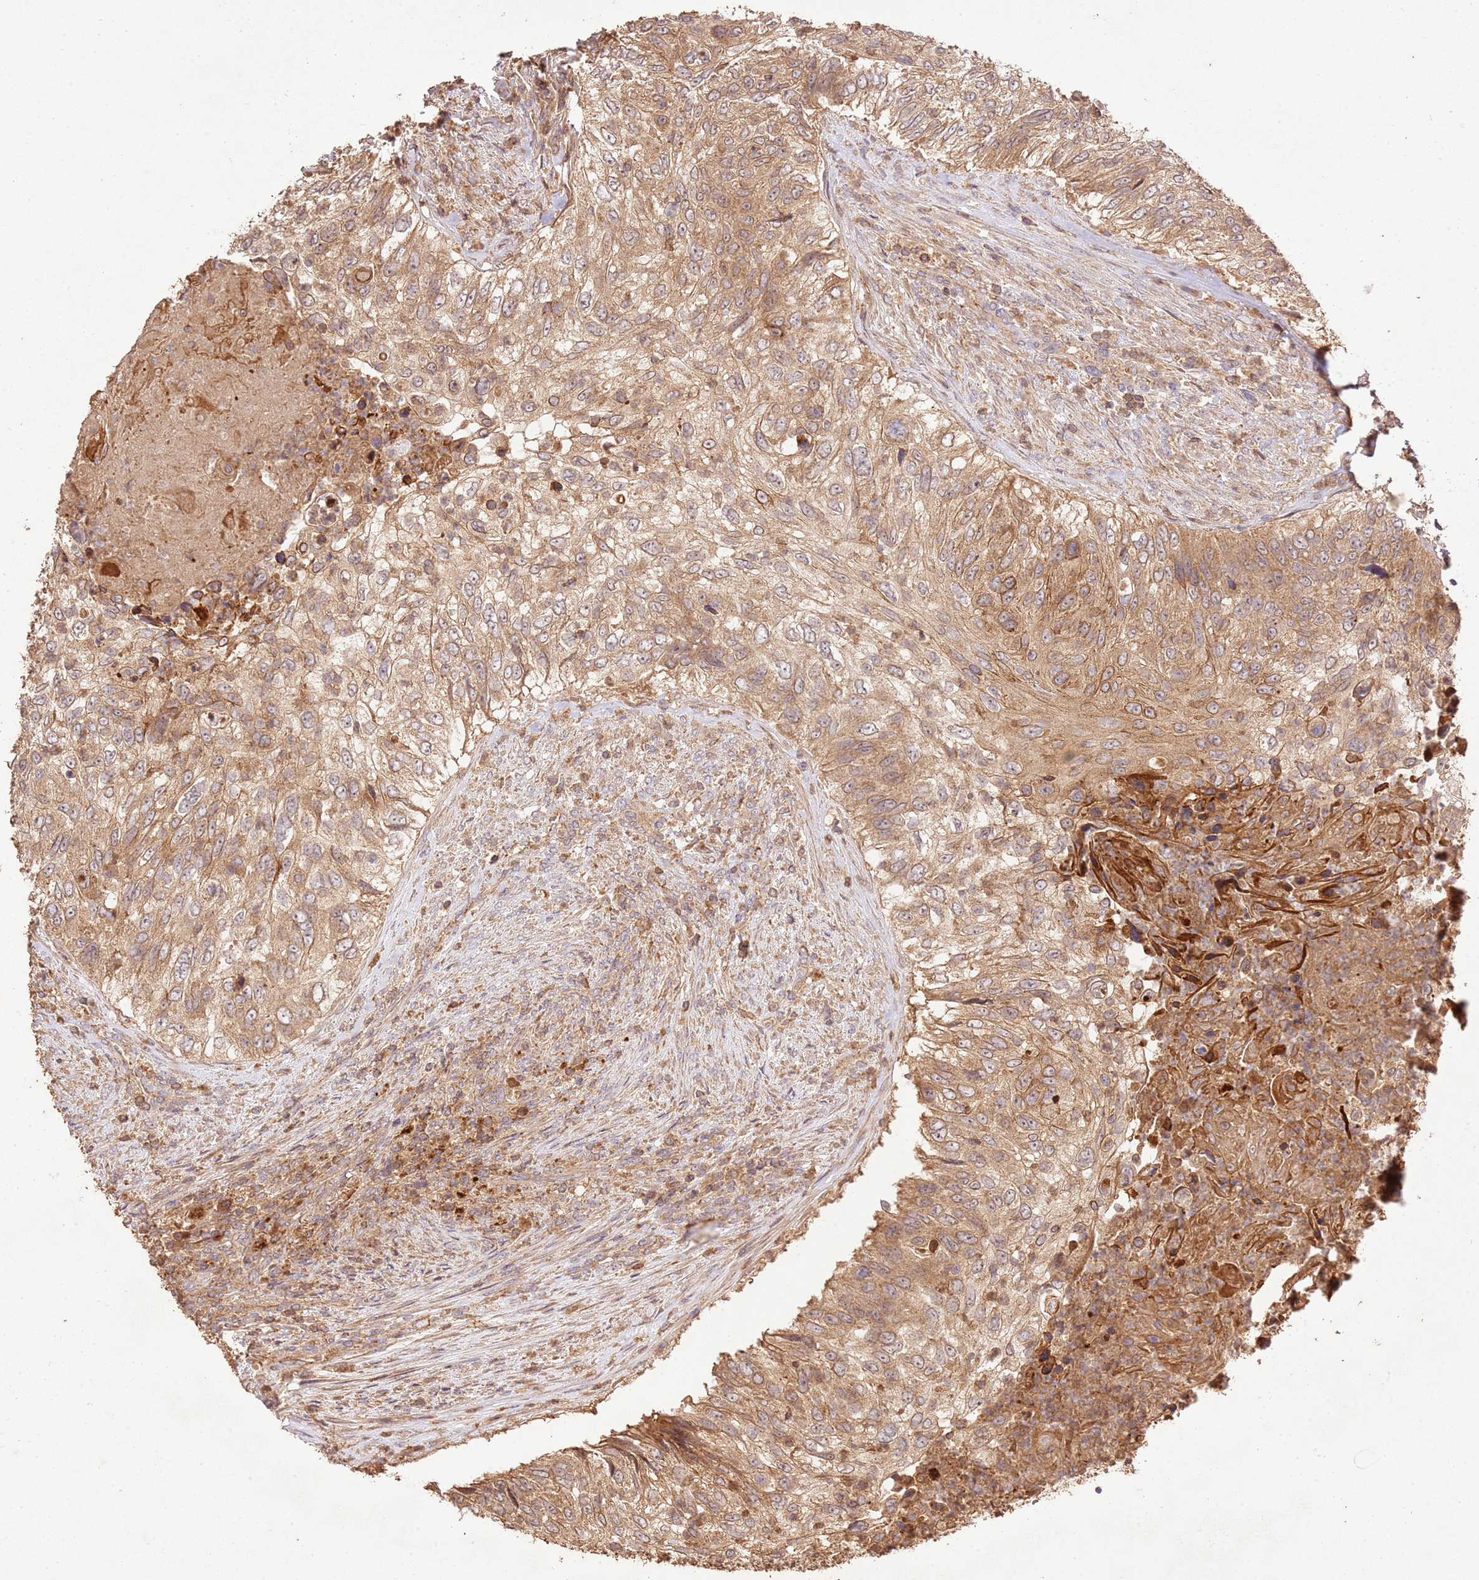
{"staining": {"intensity": "moderate", "quantity": ">75%", "location": "cytoplasmic/membranous"}, "tissue": "urothelial cancer", "cell_type": "Tumor cells", "image_type": "cancer", "snomed": [{"axis": "morphology", "description": "Urothelial carcinoma, High grade"}, {"axis": "topography", "description": "Urinary bladder"}], "caption": "Human urothelial carcinoma (high-grade) stained for a protein (brown) exhibits moderate cytoplasmic/membranous positive expression in approximately >75% of tumor cells.", "gene": "LRRC28", "patient": {"sex": "female", "age": 60}}